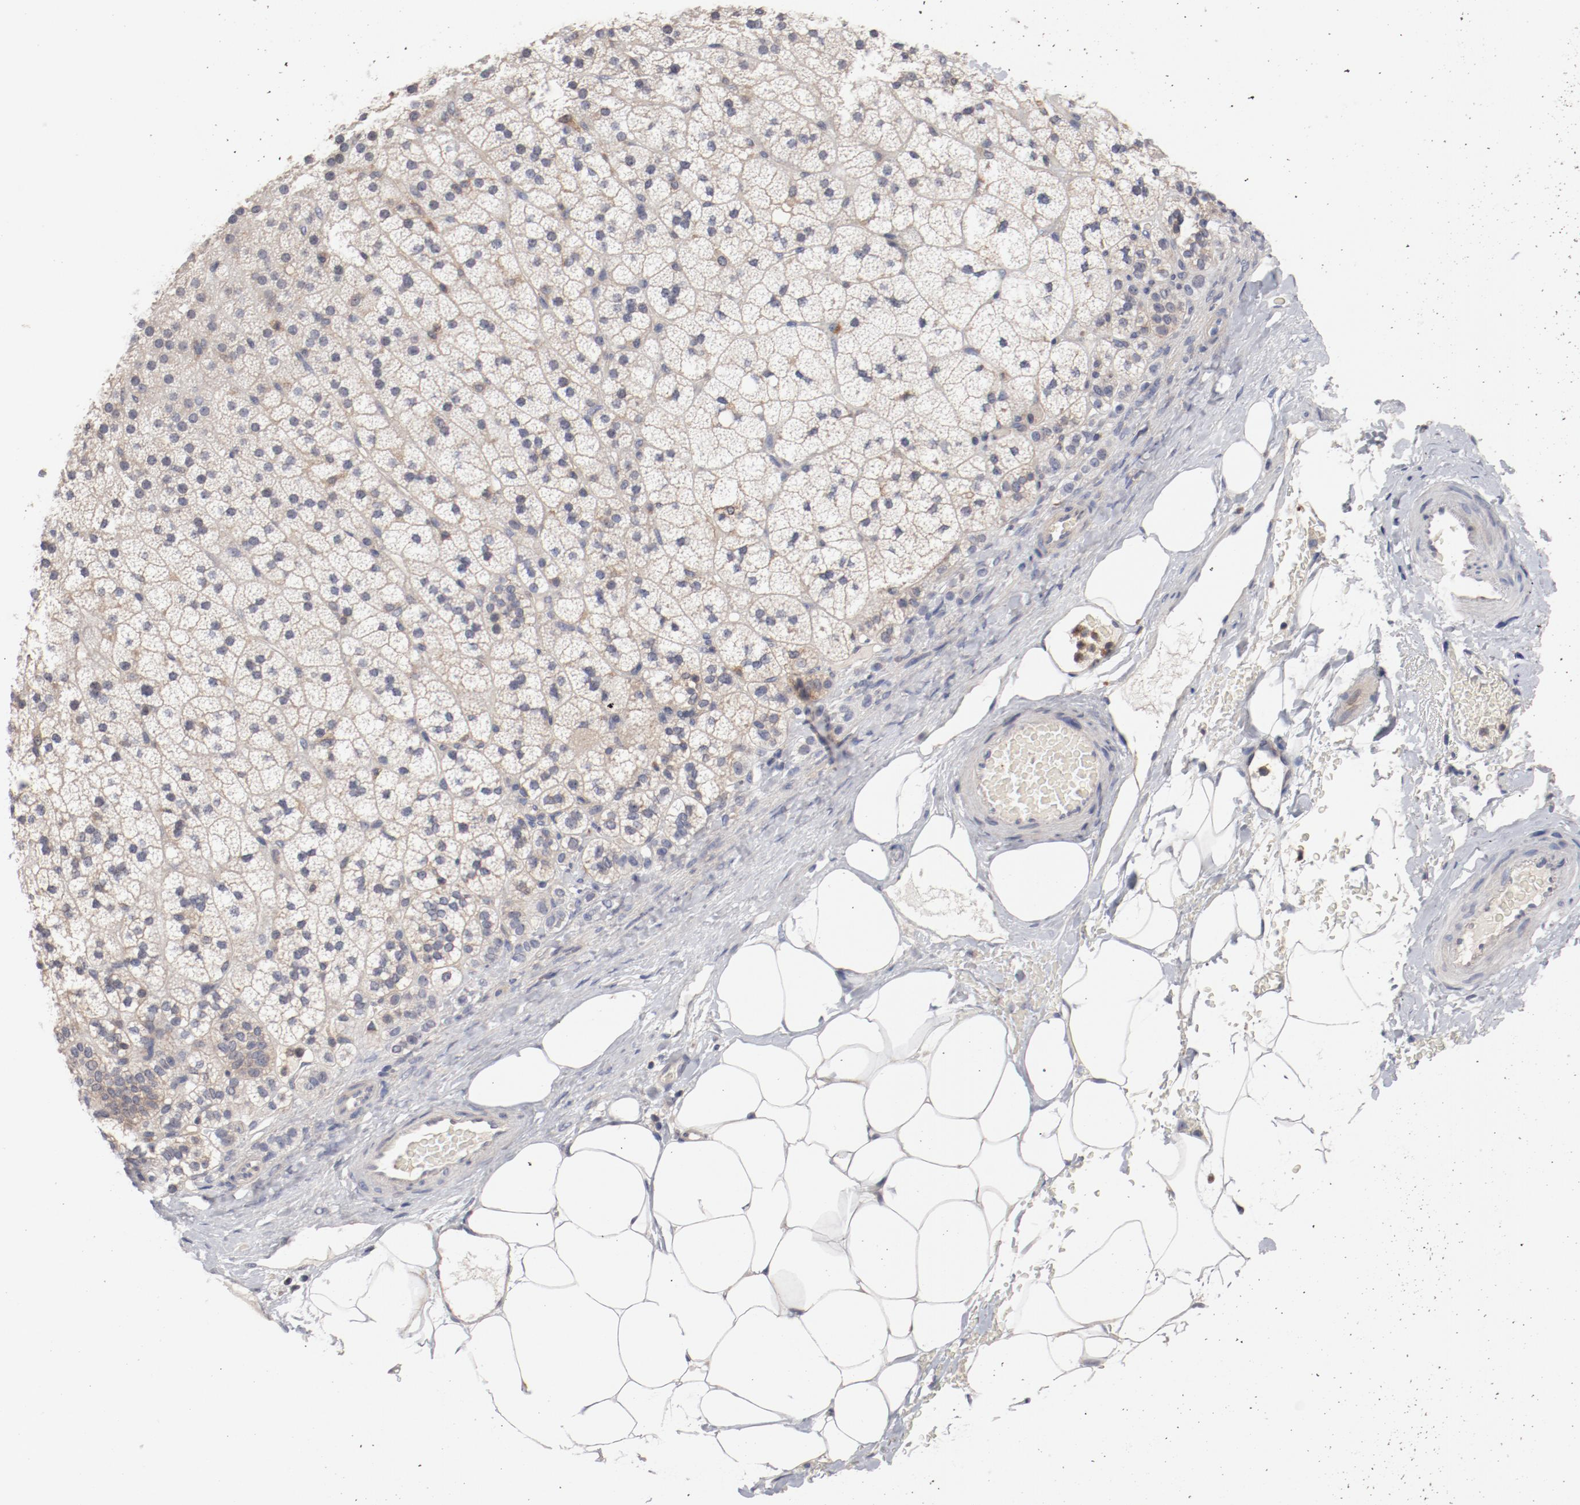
{"staining": {"intensity": "moderate", "quantity": "<25%", "location": "cytoplasmic/membranous"}, "tissue": "adrenal gland", "cell_type": "Glandular cells", "image_type": "normal", "snomed": [{"axis": "morphology", "description": "Normal tissue, NOS"}, {"axis": "topography", "description": "Adrenal gland"}], "caption": "About <25% of glandular cells in unremarkable adrenal gland reveal moderate cytoplasmic/membranous protein staining as visualized by brown immunohistochemical staining.", "gene": "CBL", "patient": {"sex": "male", "age": 35}}